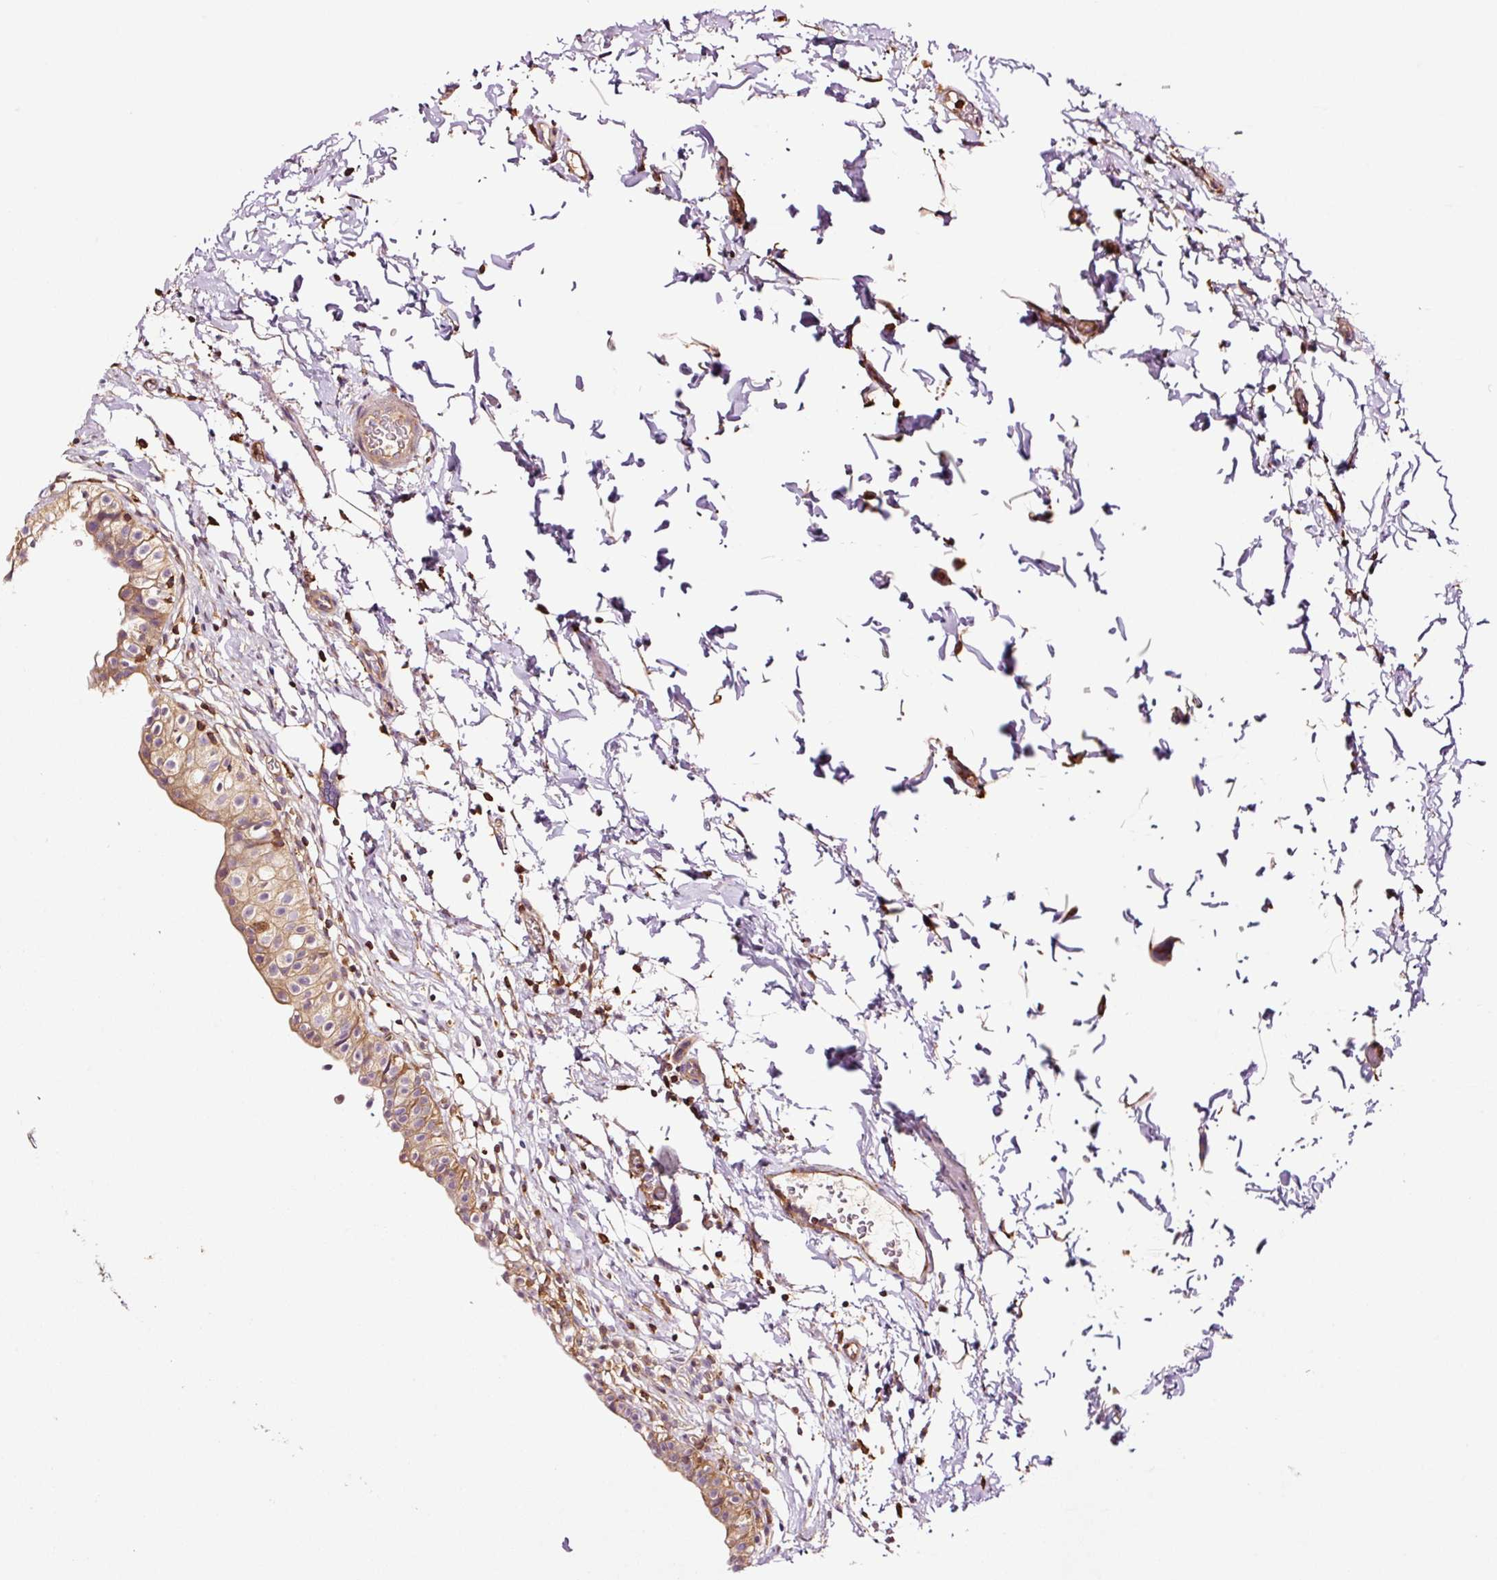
{"staining": {"intensity": "moderate", "quantity": ">75%", "location": "cytoplasmic/membranous"}, "tissue": "urinary bladder", "cell_type": "Urothelial cells", "image_type": "normal", "snomed": [{"axis": "morphology", "description": "Normal tissue, NOS"}, {"axis": "topography", "description": "Urinary bladder"}, {"axis": "topography", "description": "Peripheral nerve tissue"}], "caption": "Approximately >75% of urothelial cells in benign urinary bladder demonstrate moderate cytoplasmic/membranous protein staining as visualized by brown immunohistochemical staining.", "gene": "METAP1", "patient": {"sex": "male", "age": 55}}